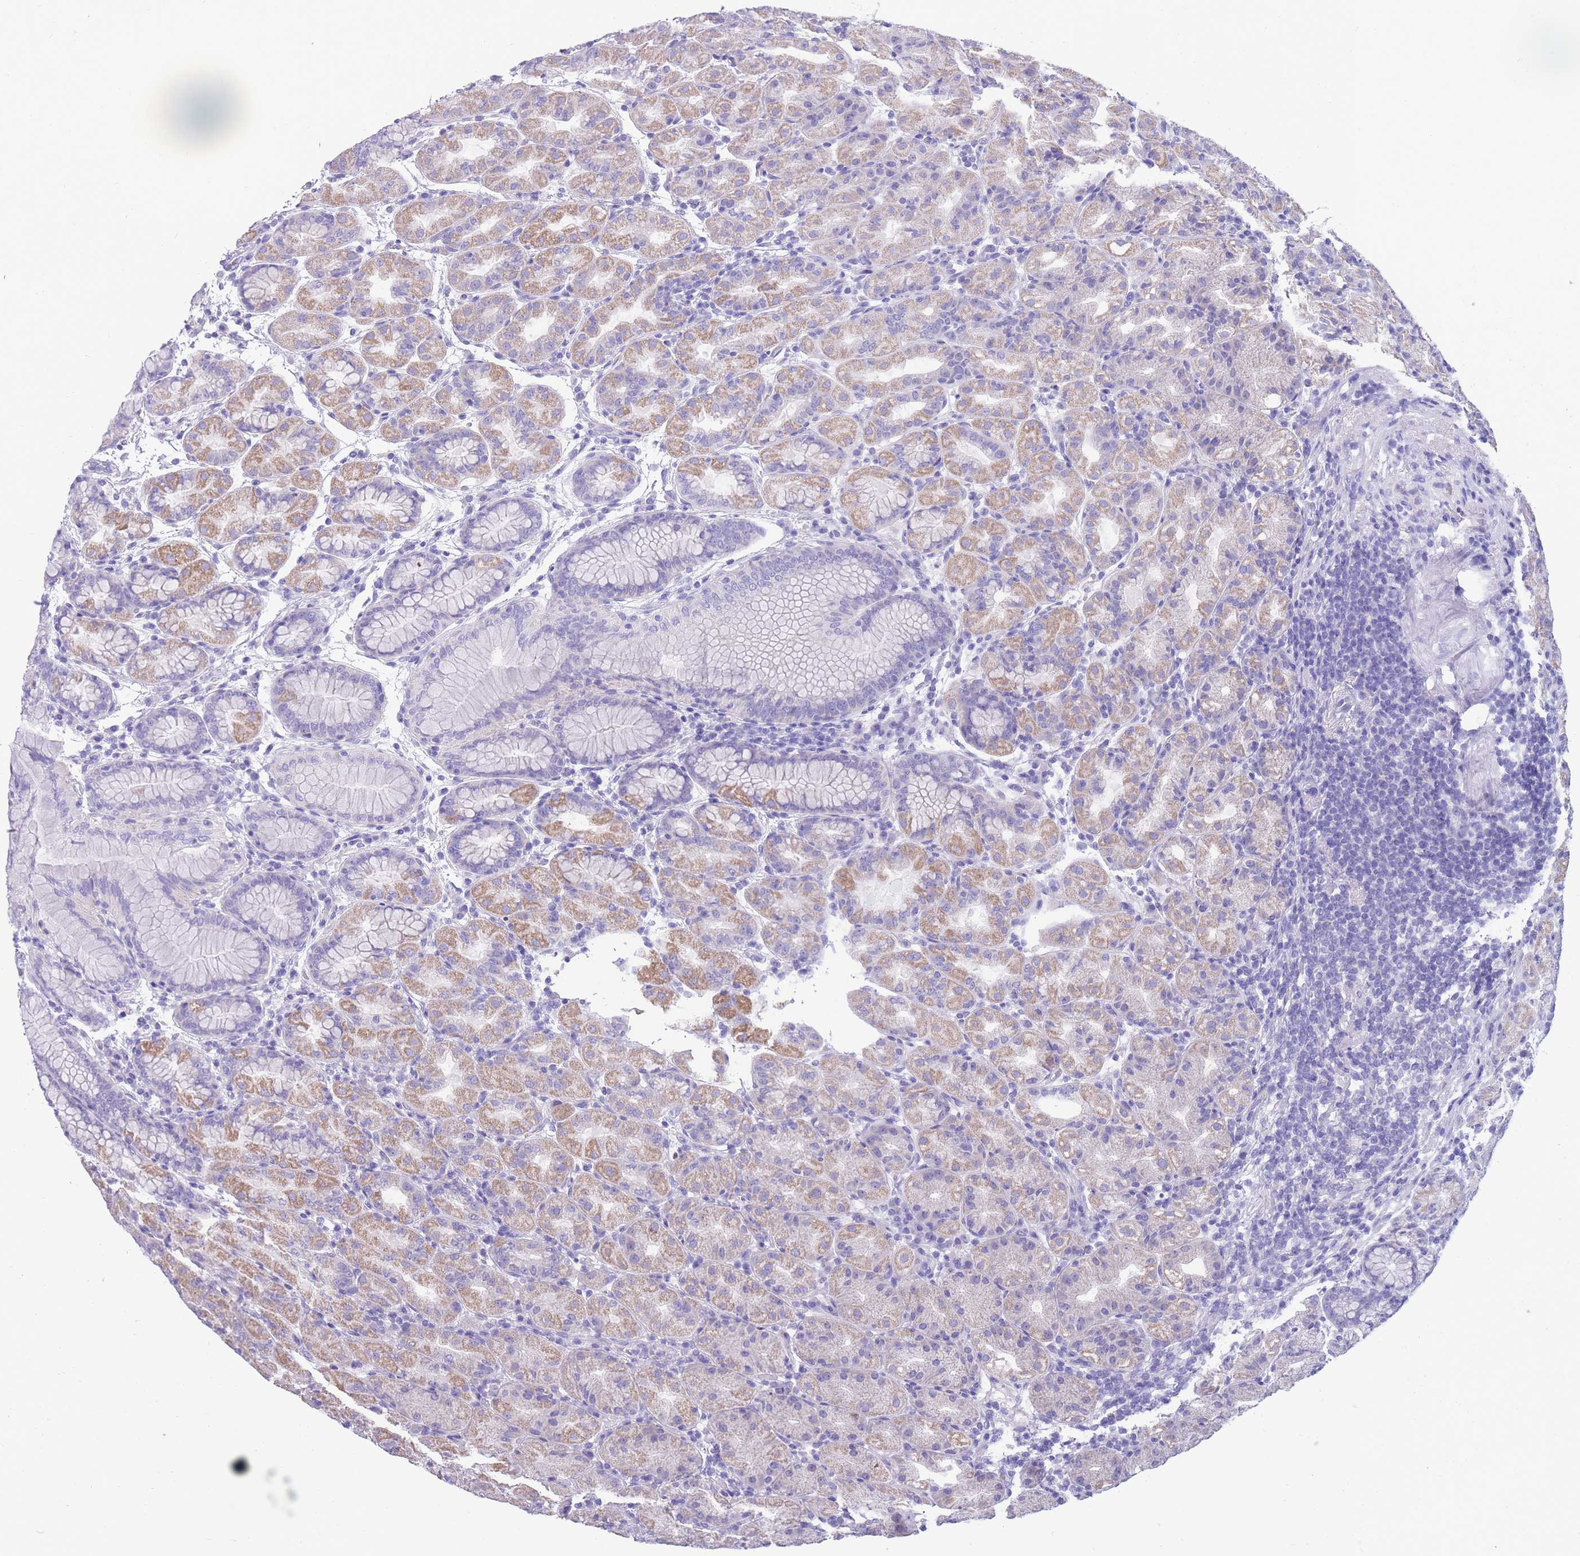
{"staining": {"intensity": "weak", "quantity": "25%-75%", "location": "cytoplasmic/membranous"}, "tissue": "stomach", "cell_type": "Glandular cells", "image_type": "normal", "snomed": [{"axis": "morphology", "description": "Normal tissue, NOS"}, {"axis": "topography", "description": "Stomach"}], "caption": "IHC (DAB) staining of normal human stomach demonstrates weak cytoplasmic/membranous protein staining in approximately 25%-75% of glandular cells.", "gene": "INTS2", "patient": {"sex": "female", "age": 79}}